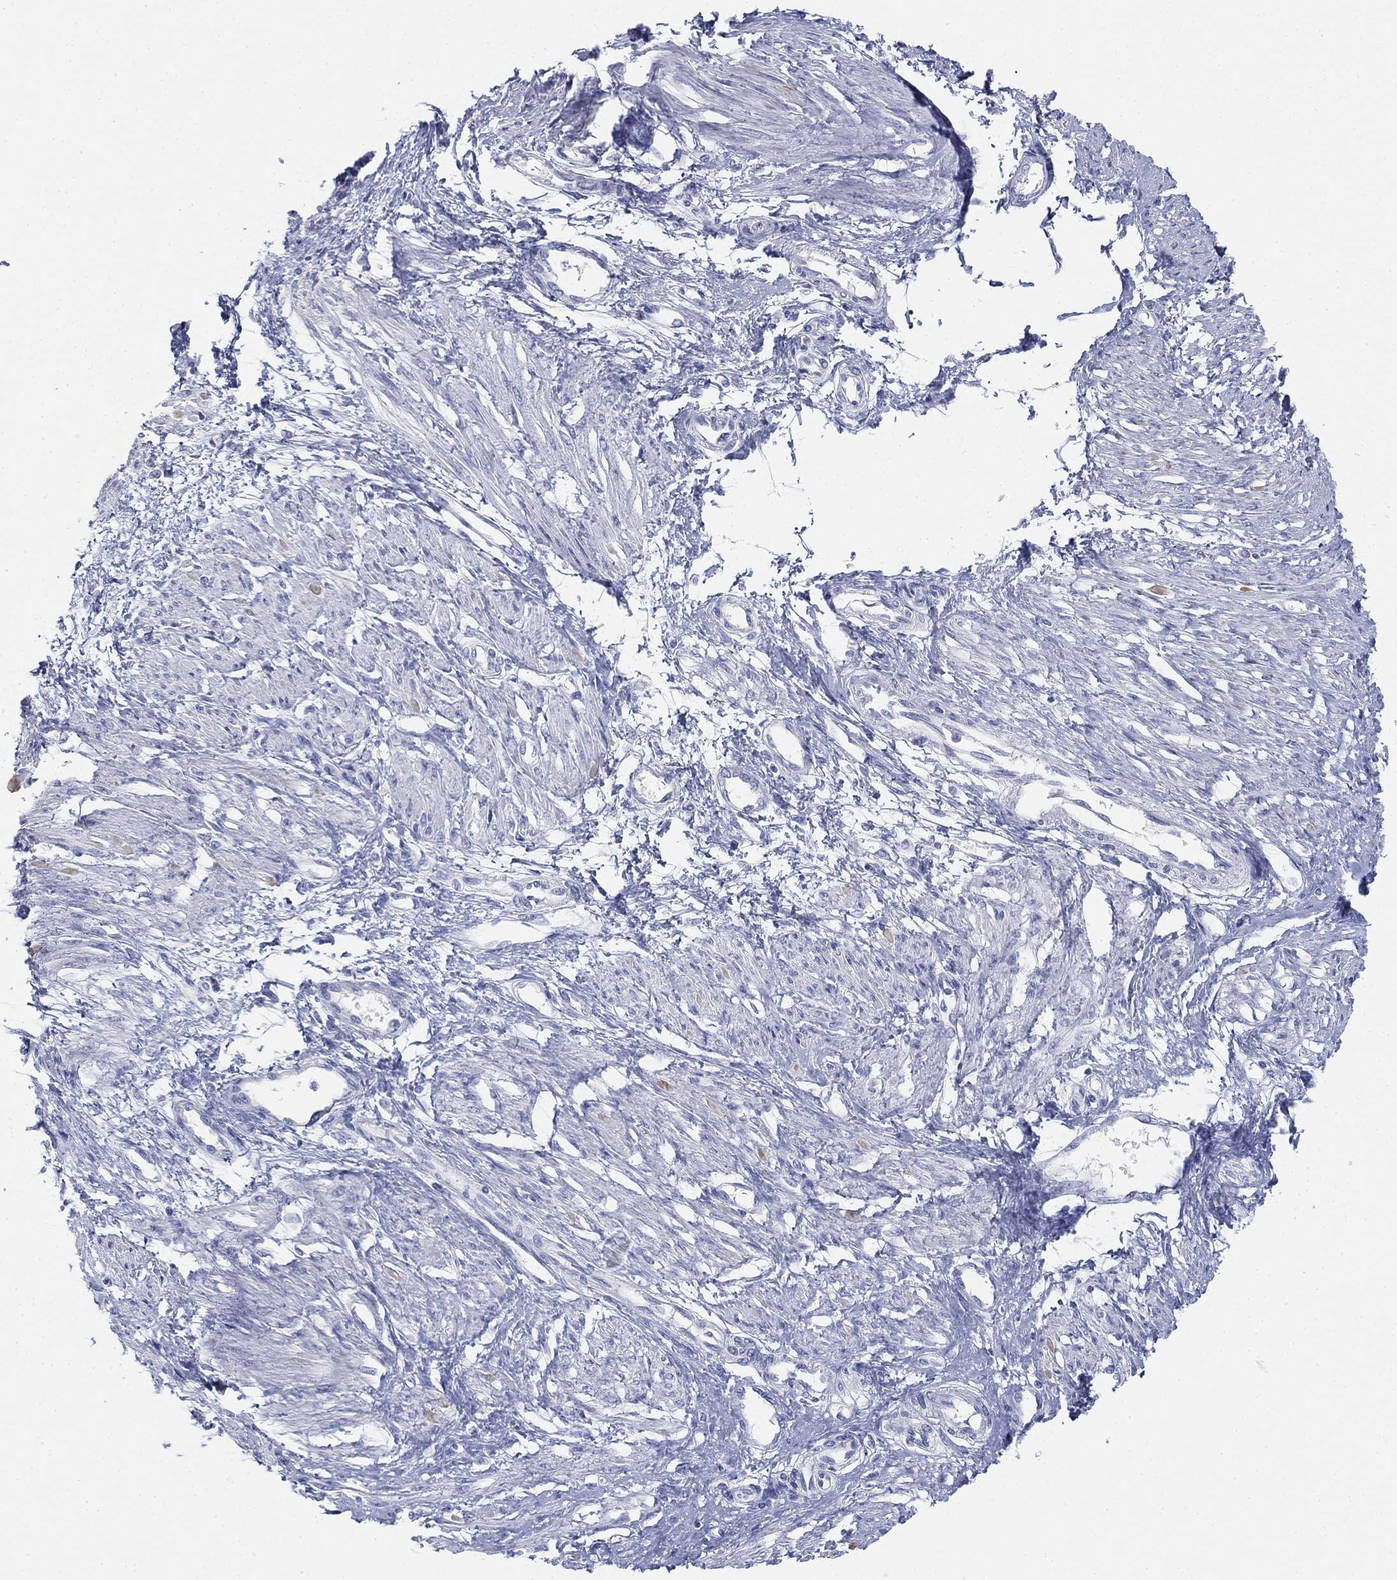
{"staining": {"intensity": "negative", "quantity": "none", "location": "none"}, "tissue": "smooth muscle", "cell_type": "Smooth muscle cells", "image_type": "normal", "snomed": [{"axis": "morphology", "description": "Normal tissue, NOS"}, {"axis": "topography", "description": "Smooth muscle"}, {"axis": "topography", "description": "Uterus"}], "caption": "A high-resolution photomicrograph shows immunohistochemistry (IHC) staining of normal smooth muscle, which shows no significant expression in smooth muscle cells.", "gene": "GCNA", "patient": {"sex": "female", "age": 39}}